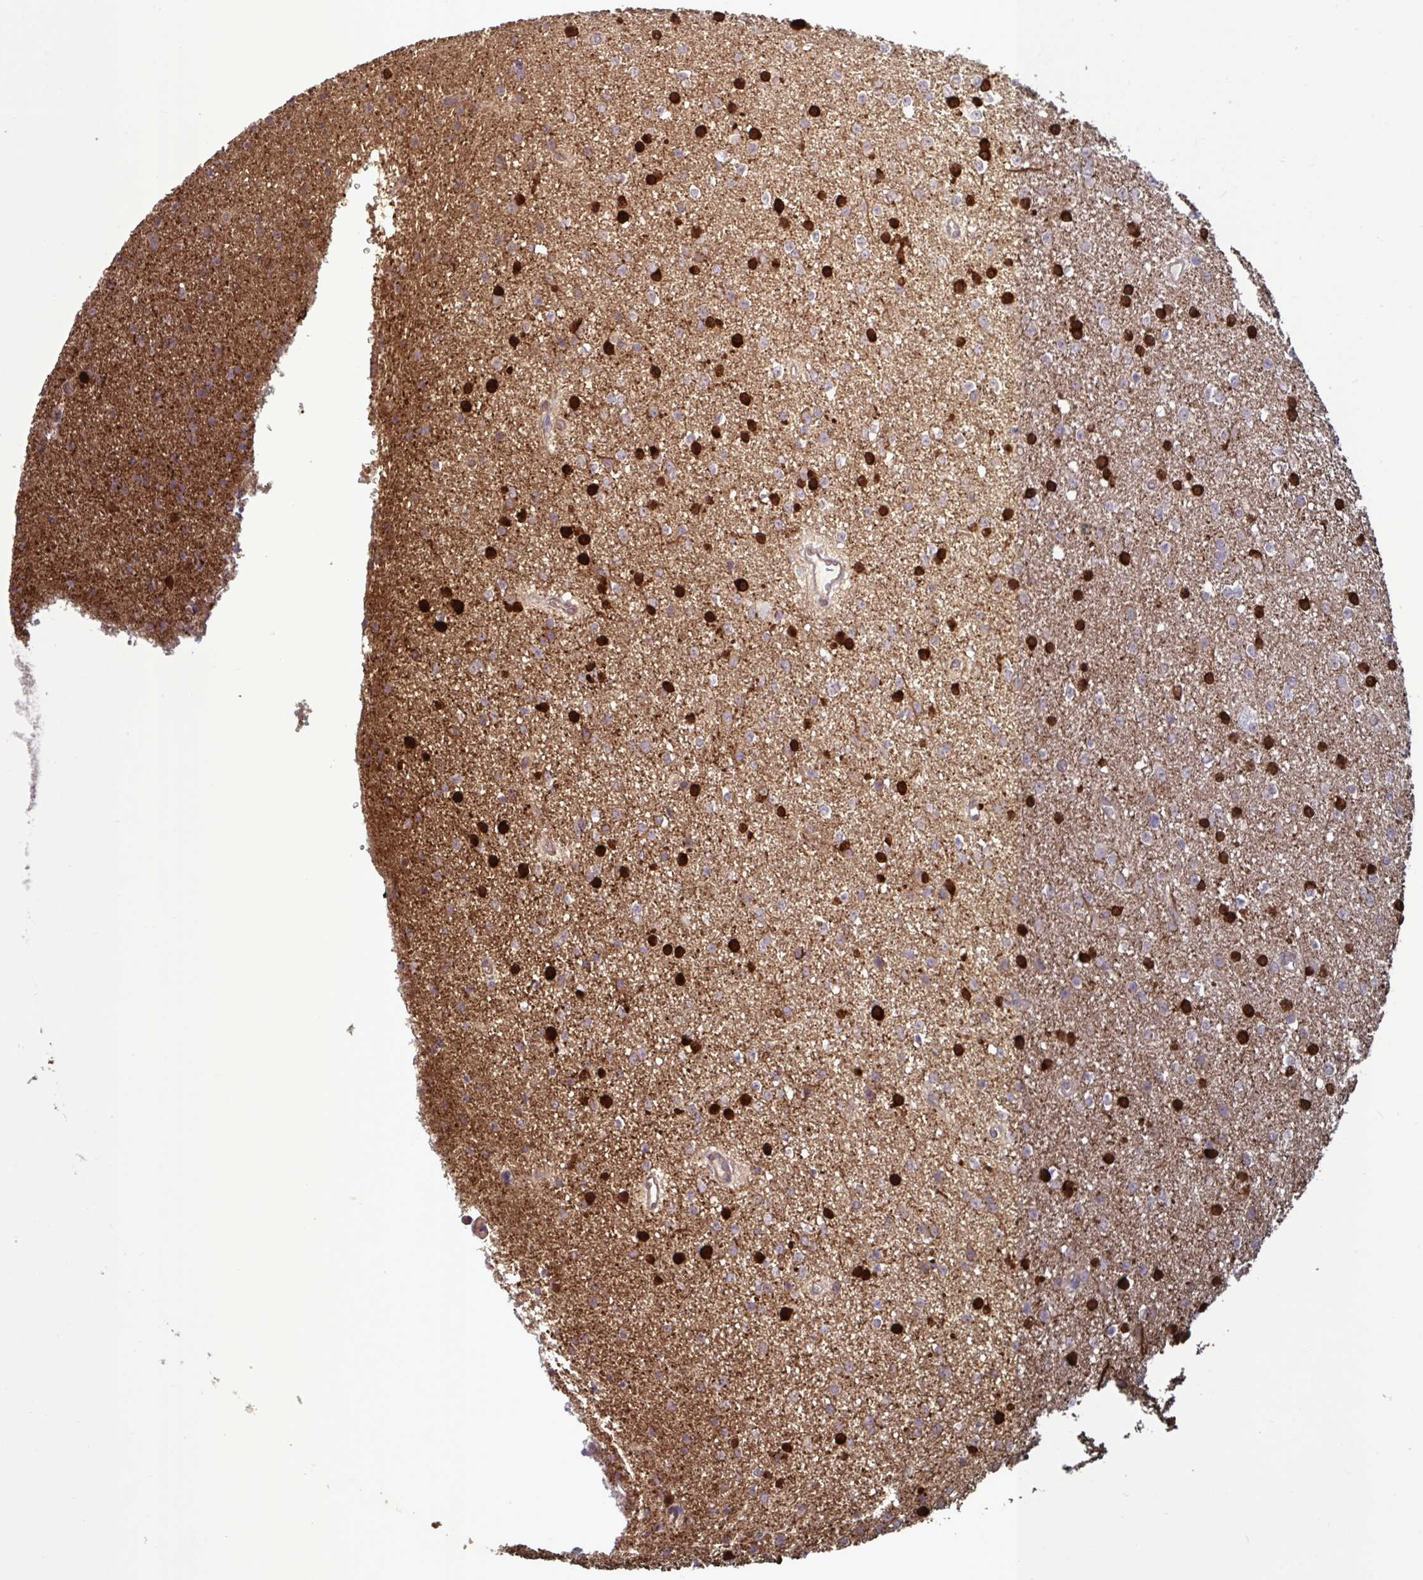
{"staining": {"intensity": "strong", "quantity": "25%-75%", "location": "cytoplasmic/membranous,nuclear"}, "tissue": "glioma", "cell_type": "Tumor cells", "image_type": "cancer", "snomed": [{"axis": "morphology", "description": "Glioma, malignant, Low grade"}, {"axis": "topography", "description": "Brain"}], "caption": "Tumor cells reveal strong cytoplasmic/membranous and nuclear positivity in about 25%-75% of cells in malignant glioma (low-grade). (IHC, brightfield microscopy, high magnification).", "gene": "GLTP", "patient": {"sex": "female", "age": 34}}